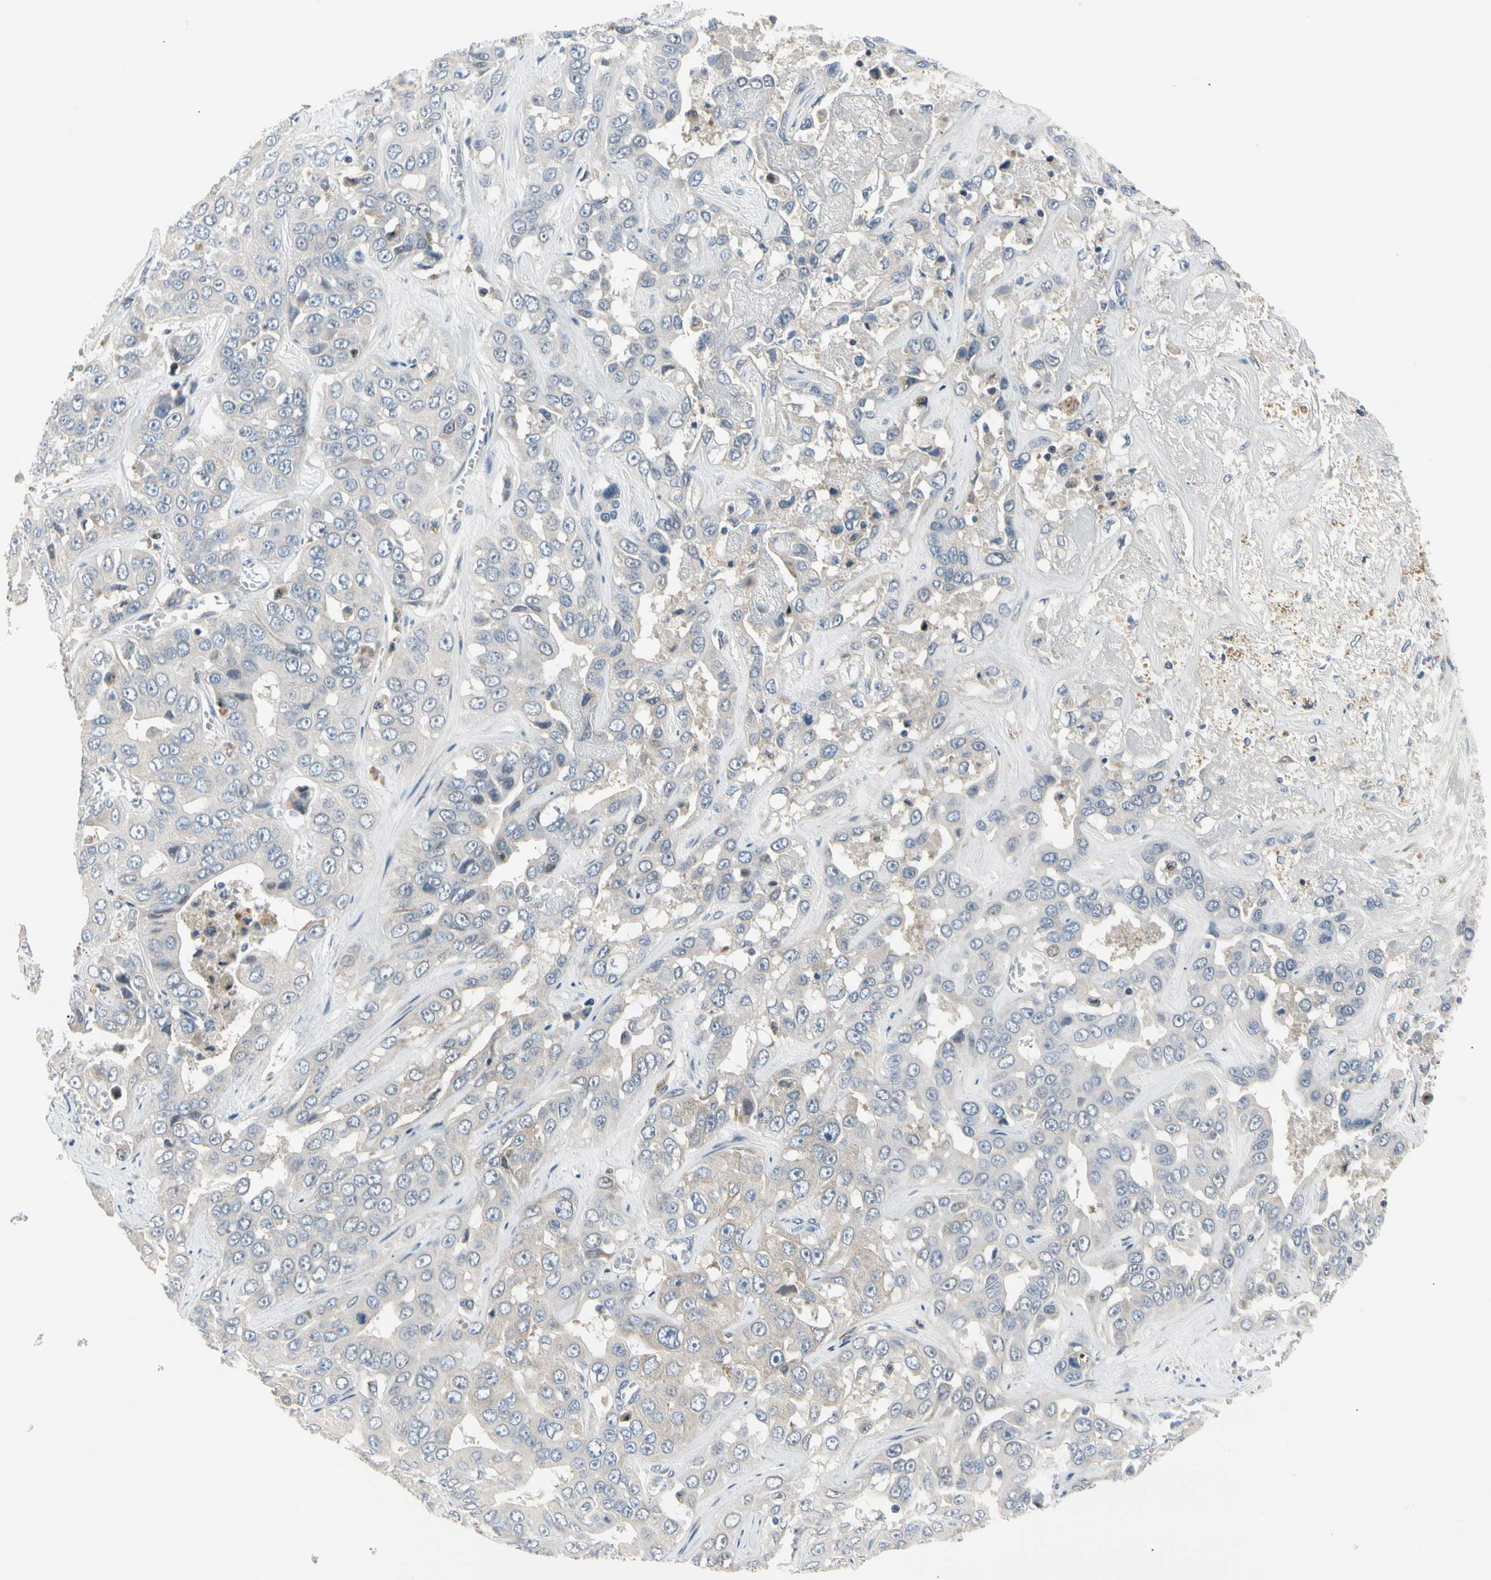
{"staining": {"intensity": "negative", "quantity": "none", "location": "none"}, "tissue": "liver cancer", "cell_type": "Tumor cells", "image_type": "cancer", "snomed": [{"axis": "morphology", "description": "Cholangiocarcinoma"}, {"axis": "topography", "description": "Liver"}], "caption": "This is a photomicrograph of immunohistochemistry (IHC) staining of liver cholangiocarcinoma, which shows no positivity in tumor cells.", "gene": "NFASC", "patient": {"sex": "female", "age": 52}}